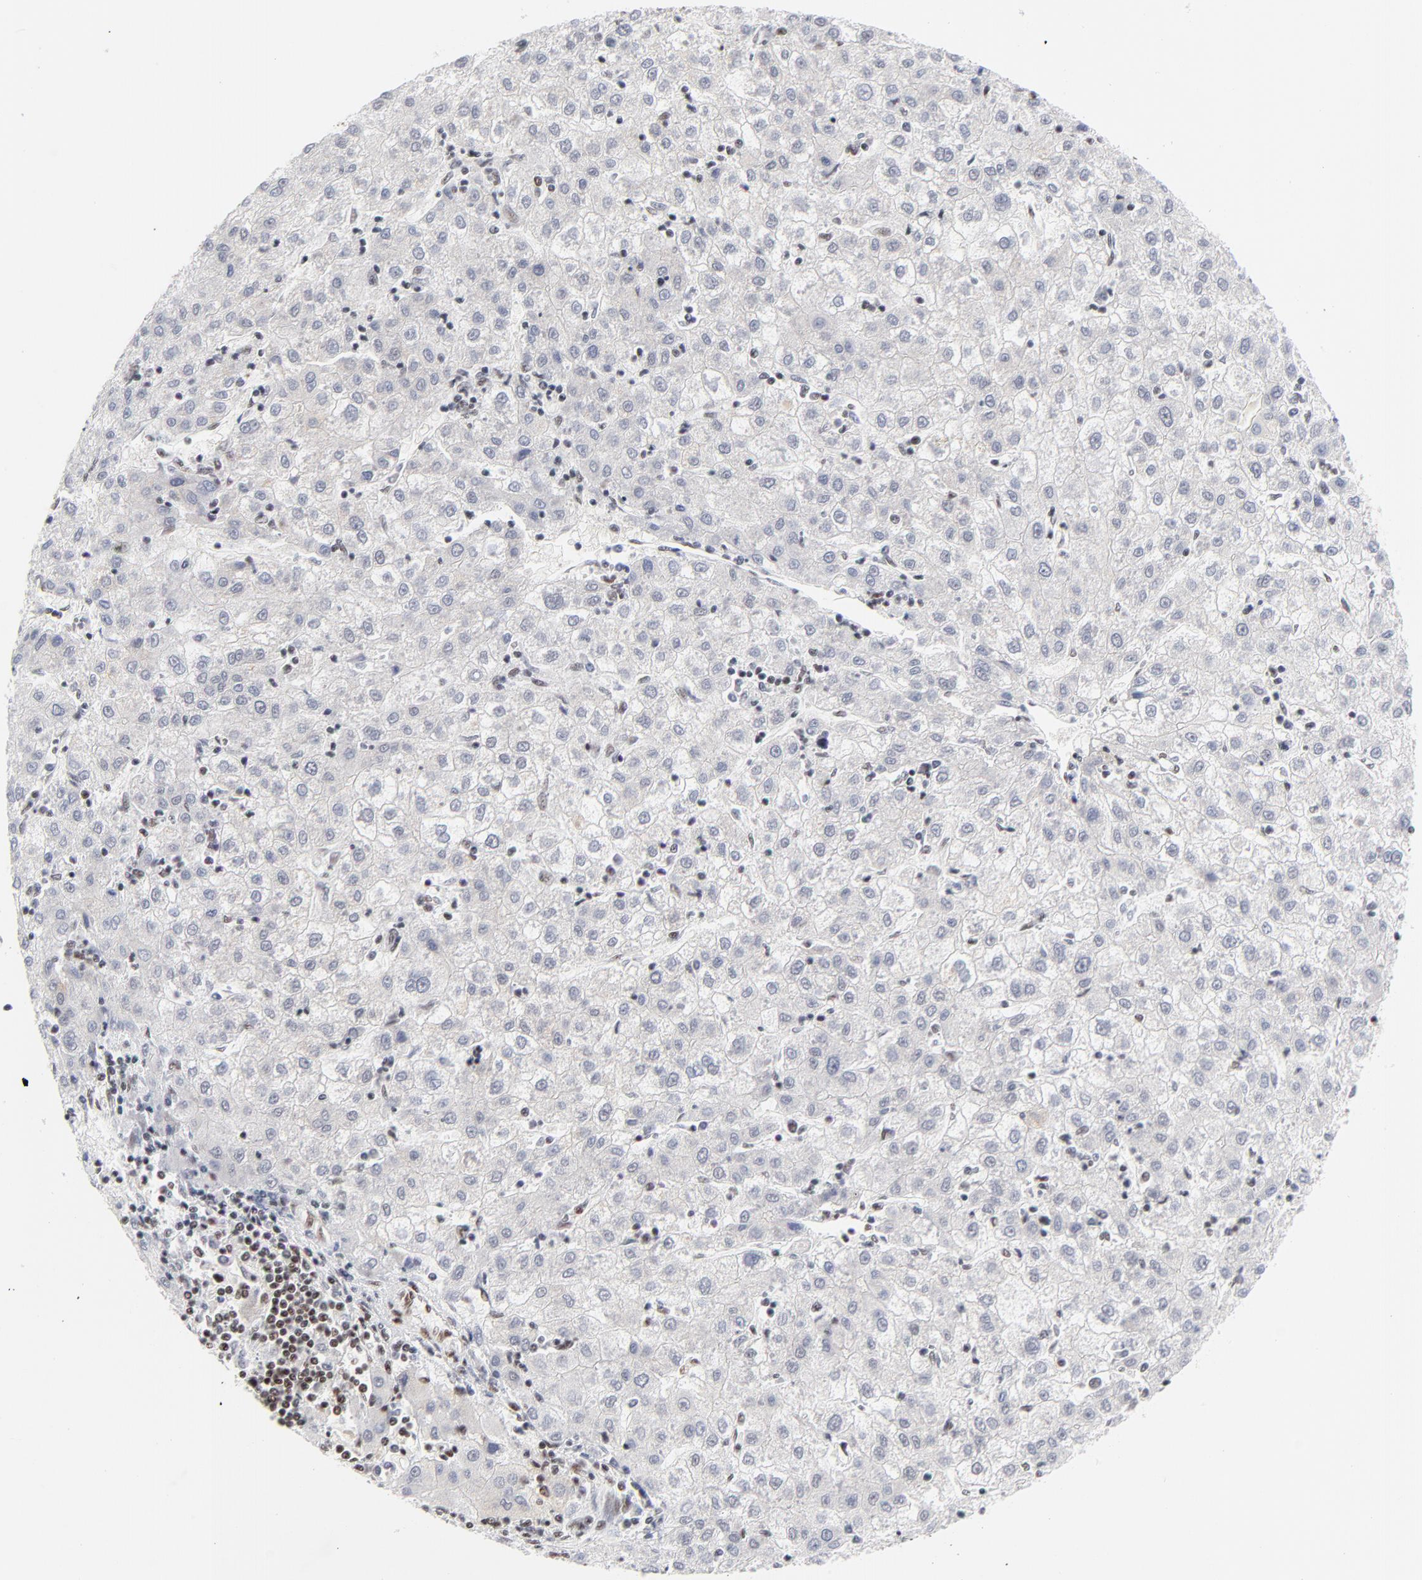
{"staining": {"intensity": "weak", "quantity": "25%-75%", "location": "cytoplasmic/membranous,nuclear"}, "tissue": "liver cancer", "cell_type": "Tumor cells", "image_type": "cancer", "snomed": [{"axis": "morphology", "description": "Carcinoma, Hepatocellular, NOS"}, {"axis": "topography", "description": "Liver"}], "caption": "Human liver cancer stained for a protein (brown) demonstrates weak cytoplasmic/membranous and nuclear positive staining in about 25%-75% of tumor cells.", "gene": "CREB1", "patient": {"sex": "male", "age": 72}}